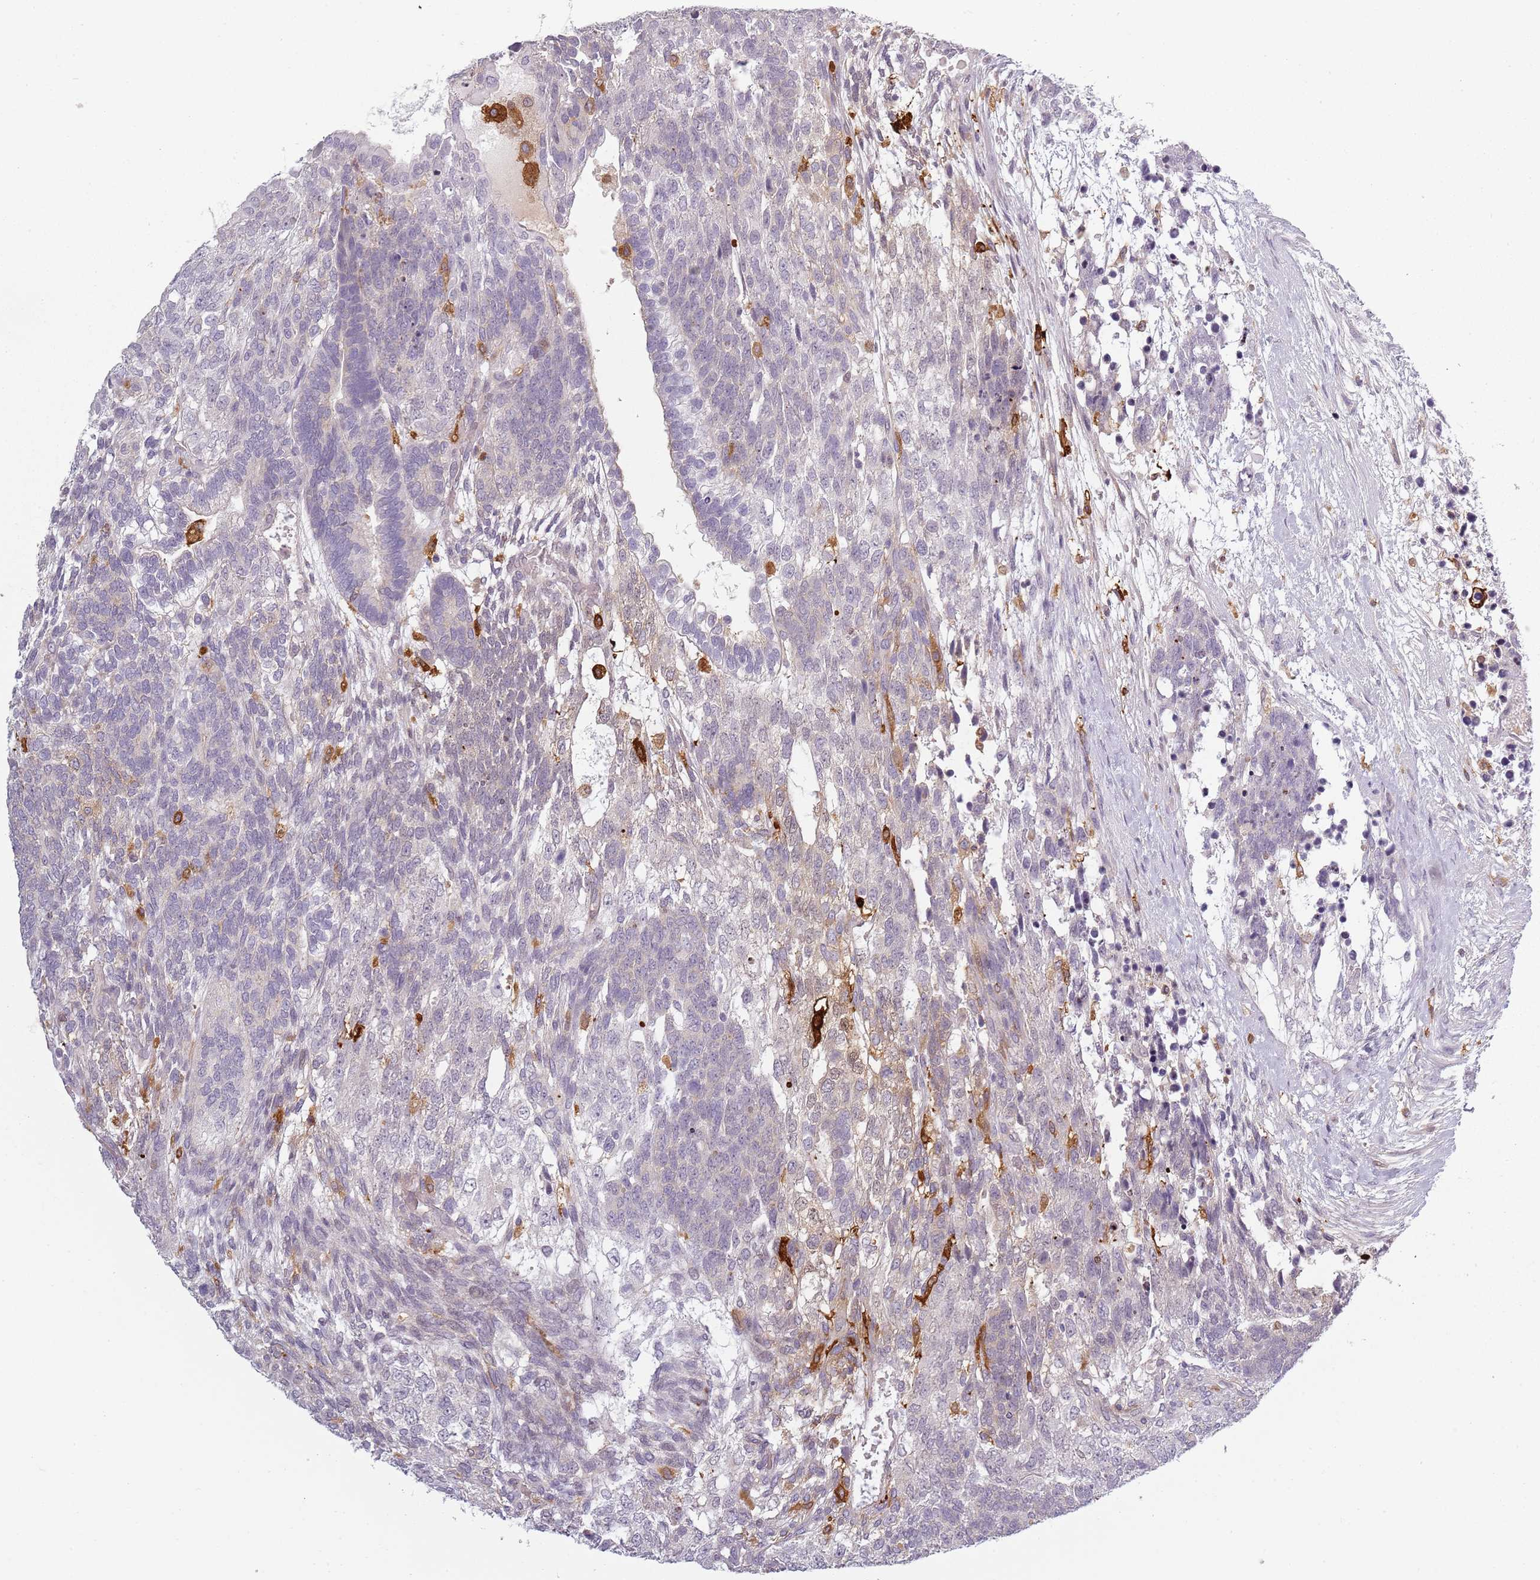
{"staining": {"intensity": "negative", "quantity": "none", "location": "none"}, "tissue": "testis cancer", "cell_type": "Tumor cells", "image_type": "cancer", "snomed": [{"axis": "morphology", "description": "Carcinoma, Embryonal, NOS"}, {"axis": "topography", "description": "Testis"}], "caption": "Immunohistochemical staining of human testis cancer shows no significant positivity in tumor cells.", "gene": "CC2D2B", "patient": {"sex": "male", "age": 23}}